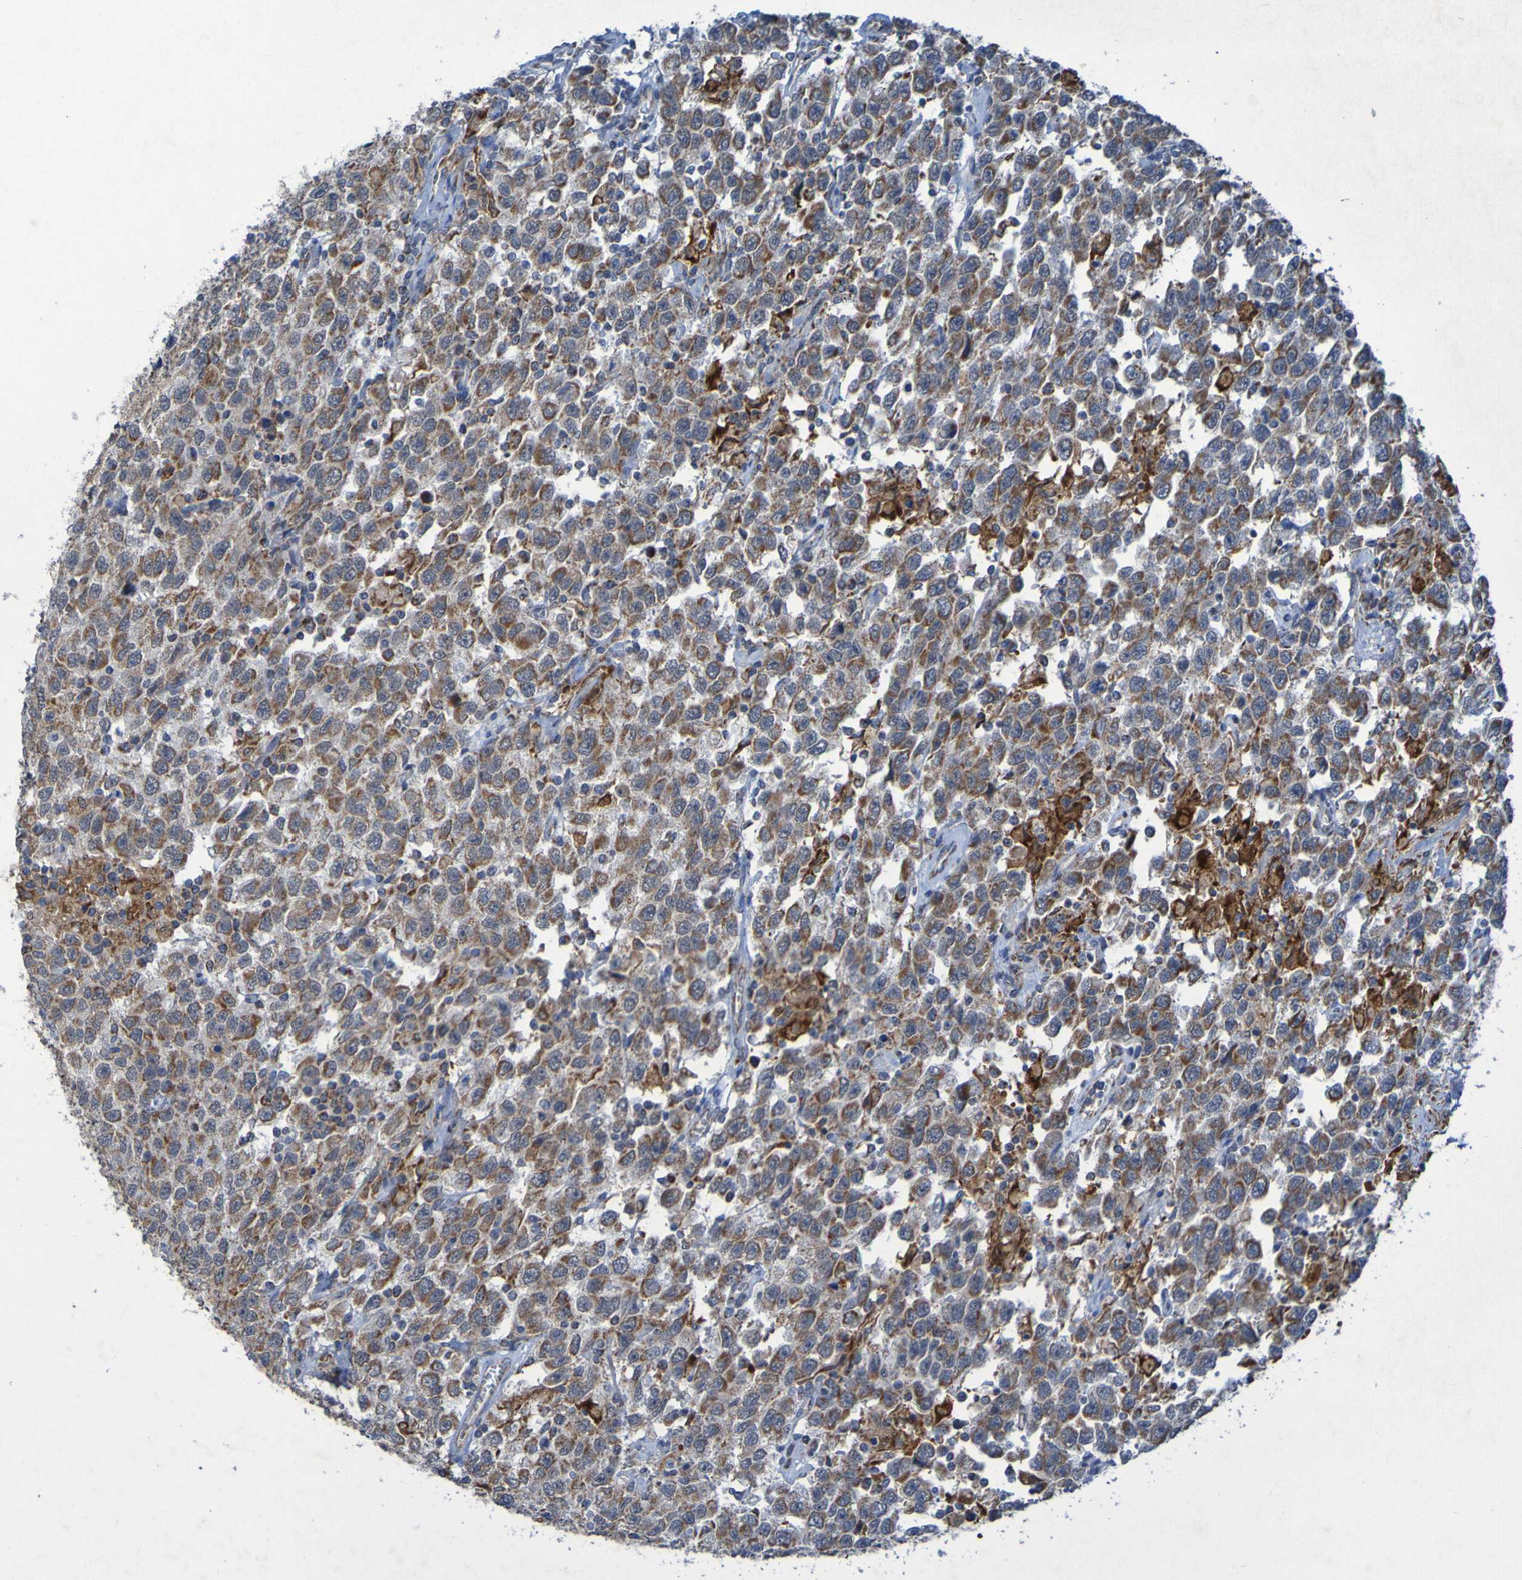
{"staining": {"intensity": "moderate", "quantity": ">75%", "location": "cytoplasmic/membranous"}, "tissue": "testis cancer", "cell_type": "Tumor cells", "image_type": "cancer", "snomed": [{"axis": "morphology", "description": "Seminoma, NOS"}, {"axis": "topography", "description": "Testis"}], "caption": "Human testis seminoma stained for a protein (brown) exhibits moderate cytoplasmic/membranous positive expression in approximately >75% of tumor cells.", "gene": "CCDC51", "patient": {"sex": "male", "age": 41}}